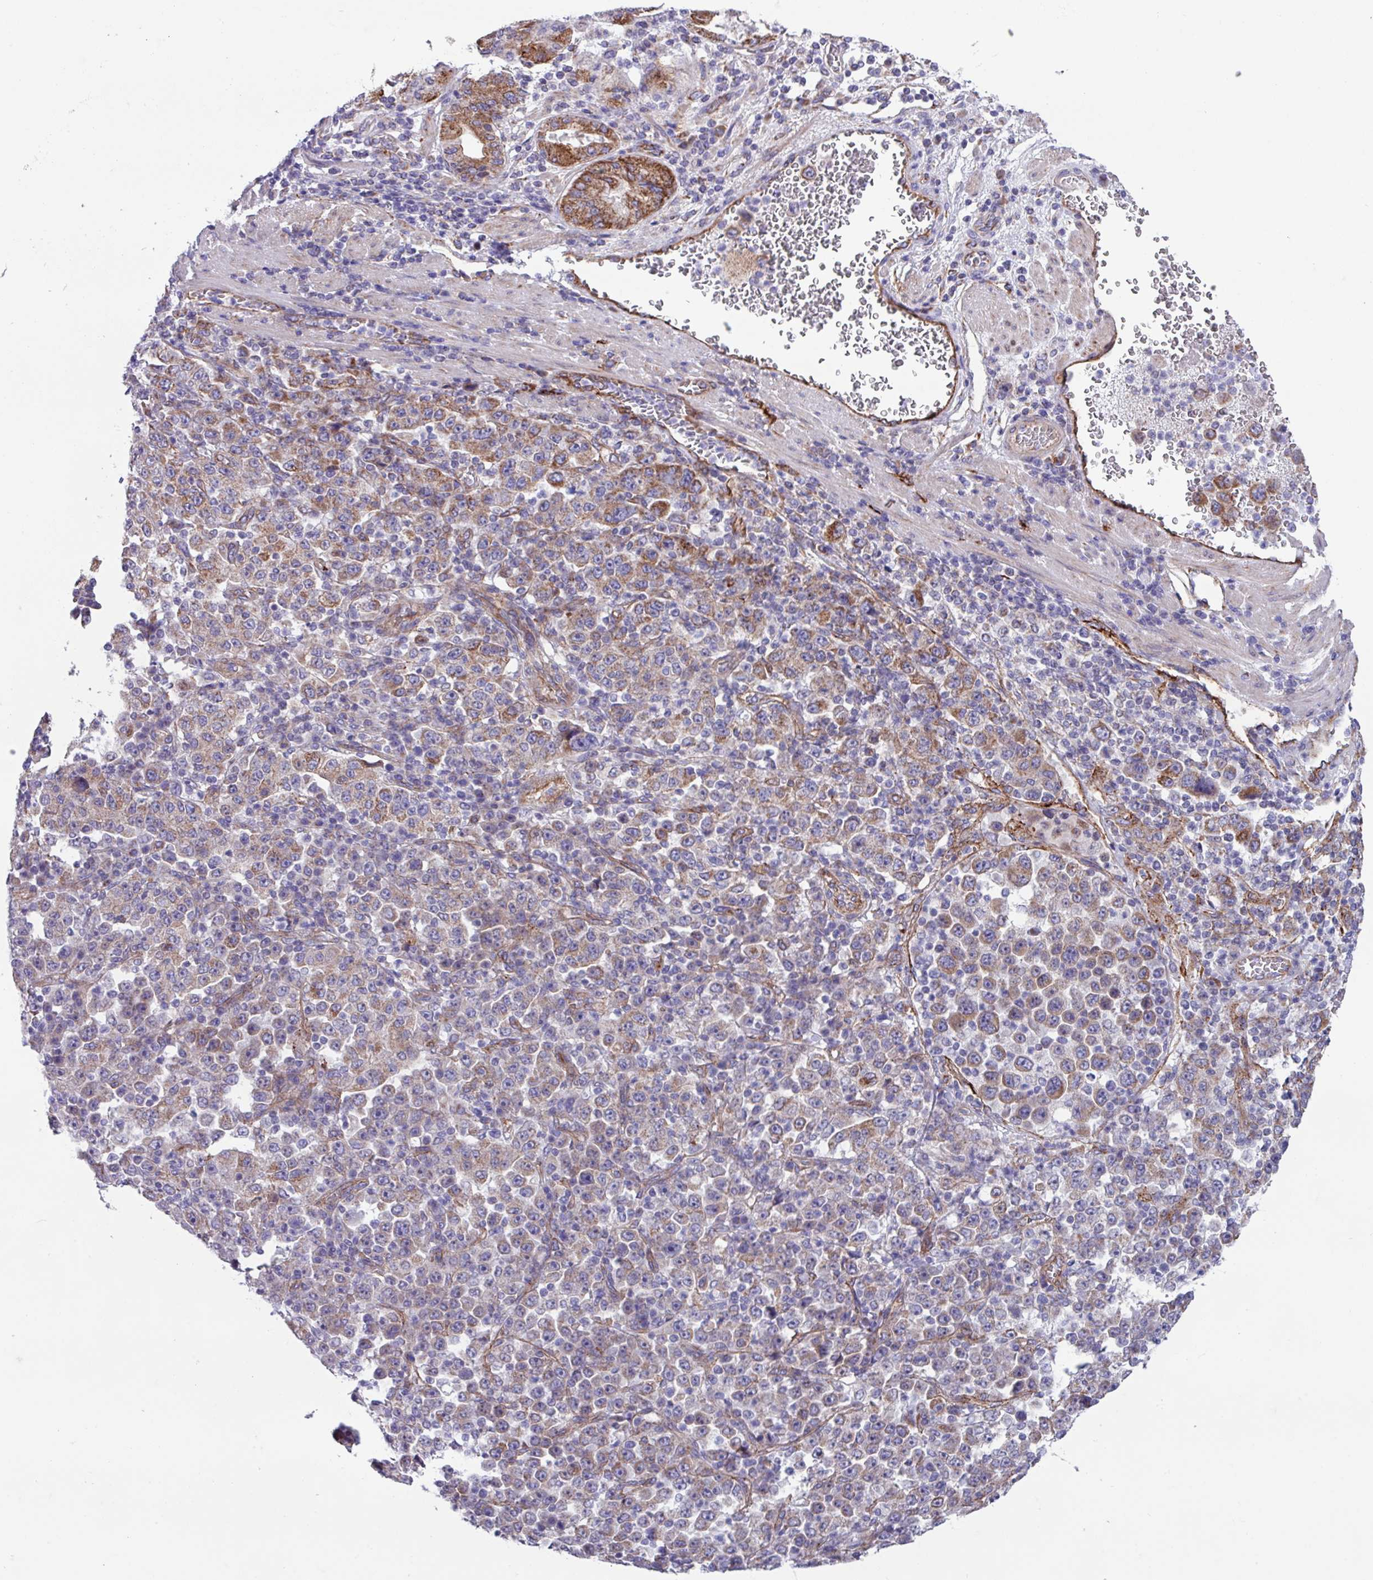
{"staining": {"intensity": "moderate", "quantity": "<25%", "location": "cytoplasmic/membranous"}, "tissue": "stomach cancer", "cell_type": "Tumor cells", "image_type": "cancer", "snomed": [{"axis": "morphology", "description": "Normal tissue, NOS"}, {"axis": "morphology", "description": "Adenocarcinoma, NOS"}, {"axis": "topography", "description": "Stomach, upper"}, {"axis": "topography", "description": "Stomach"}], "caption": "Immunohistochemistry (DAB) staining of stomach adenocarcinoma displays moderate cytoplasmic/membranous protein expression in about <25% of tumor cells. Using DAB (brown) and hematoxylin (blue) stains, captured at high magnification using brightfield microscopy.", "gene": "OTULIN", "patient": {"sex": "male", "age": 59}}